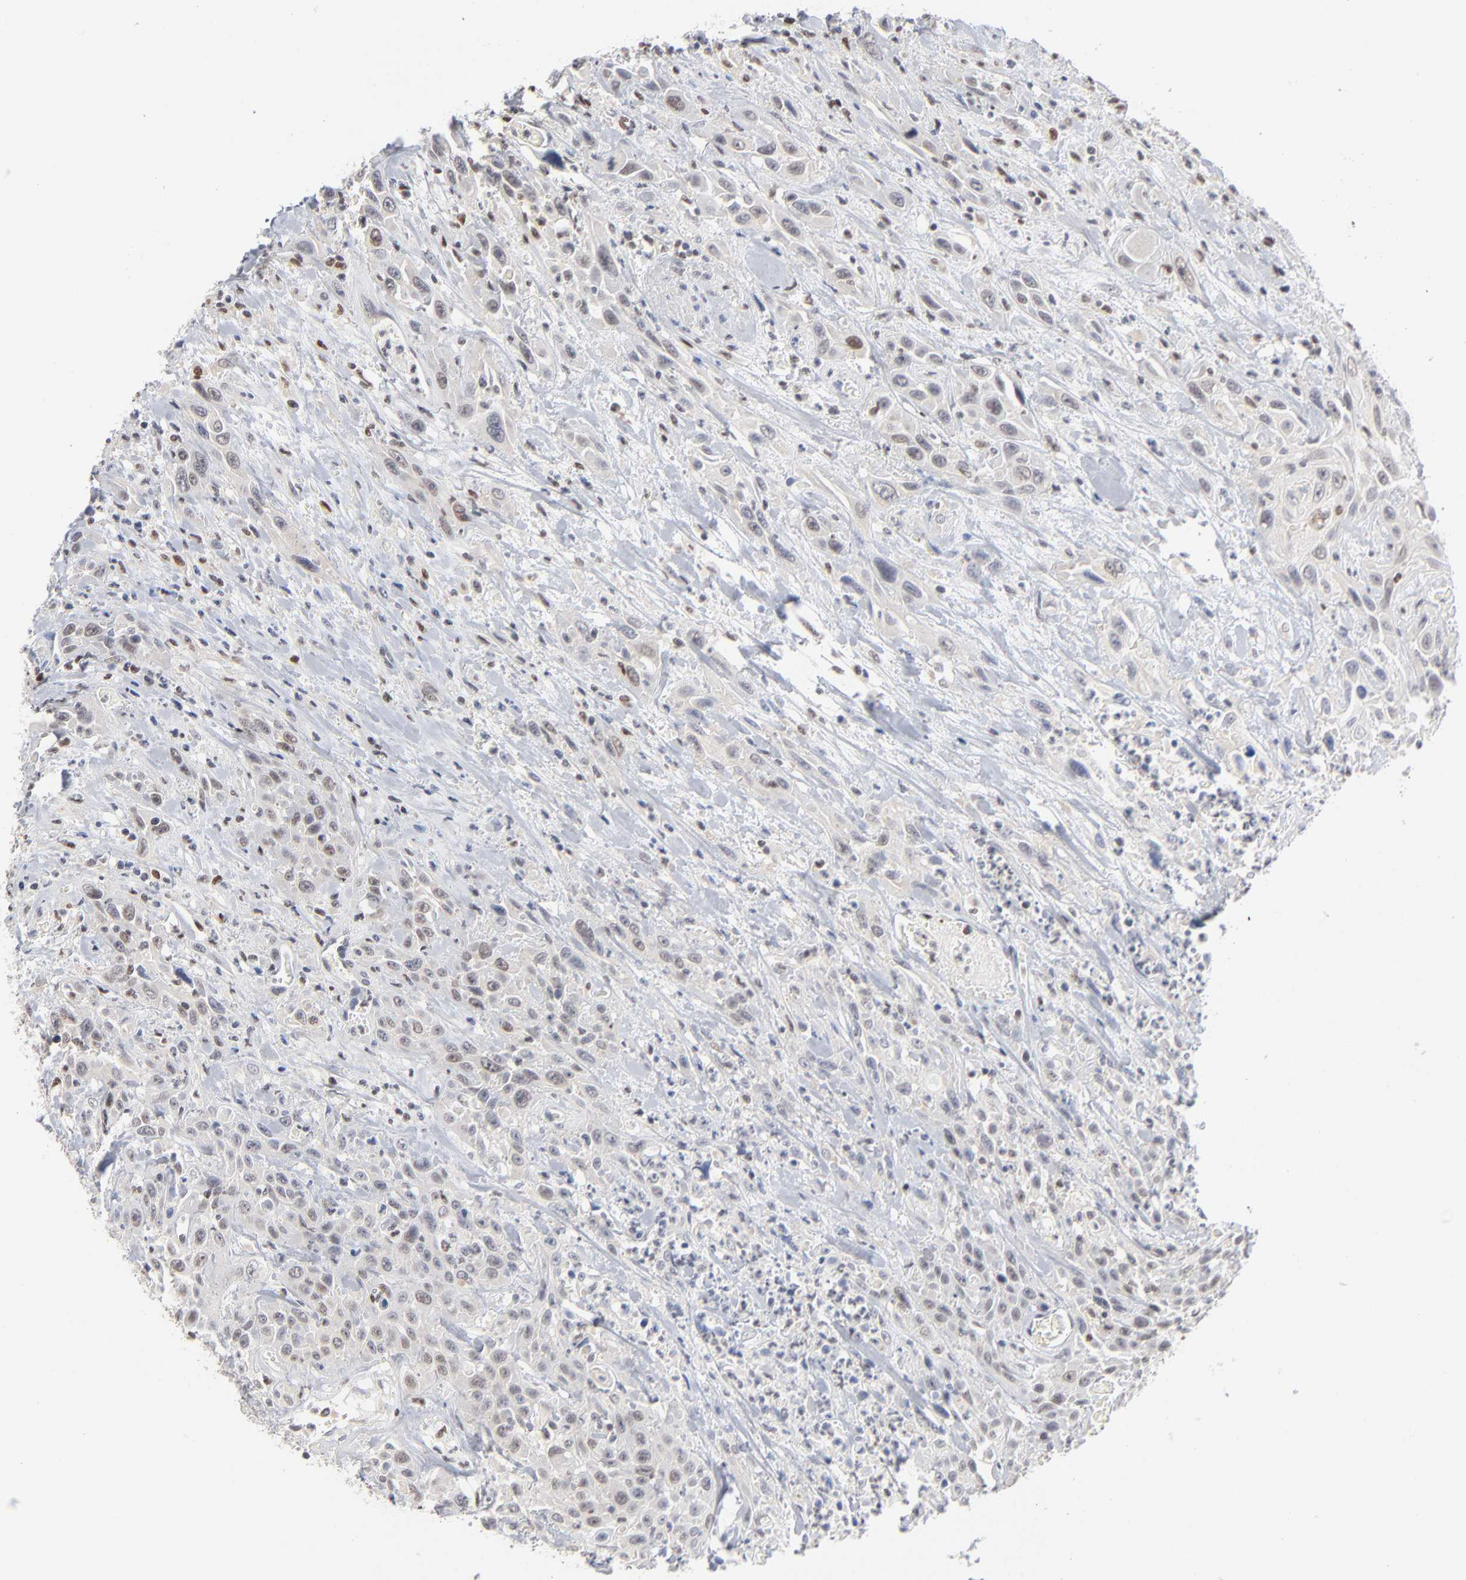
{"staining": {"intensity": "weak", "quantity": "25%-75%", "location": "nuclear"}, "tissue": "urothelial cancer", "cell_type": "Tumor cells", "image_type": "cancer", "snomed": [{"axis": "morphology", "description": "Urothelial carcinoma, High grade"}, {"axis": "topography", "description": "Urinary bladder"}], "caption": "Immunohistochemistry (IHC) of high-grade urothelial carcinoma shows low levels of weak nuclear staining in about 25%-75% of tumor cells.", "gene": "MAX", "patient": {"sex": "female", "age": 84}}